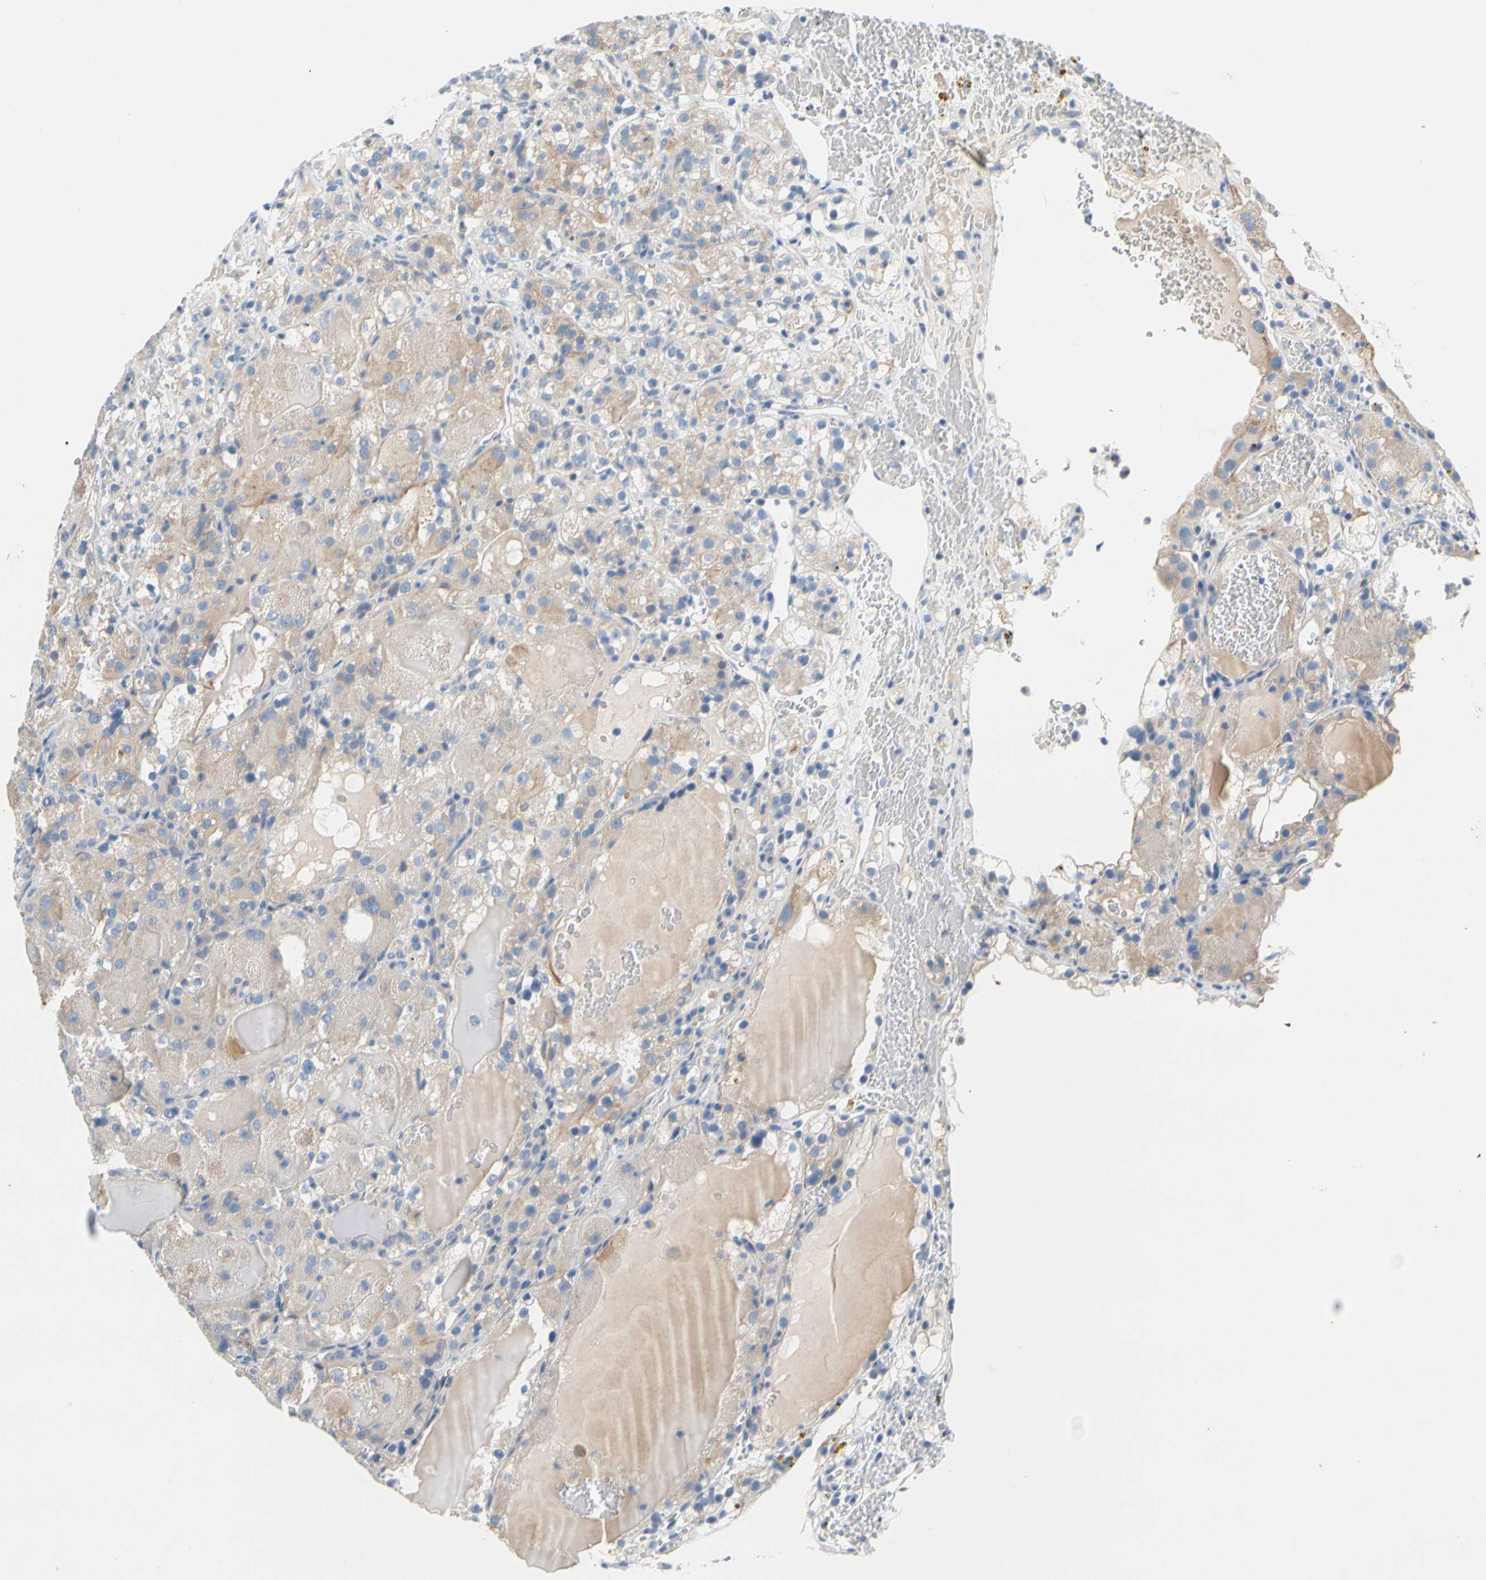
{"staining": {"intensity": "moderate", "quantity": "<25%", "location": "cytoplasmic/membranous"}, "tissue": "renal cancer", "cell_type": "Tumor cells", "image_type": "cancer", "snomed": [{"axis": "morphology", "description": "Normal tissue, NOS"}, {"axis": "morphology", "description": "Adenocarcinoma, NOS"}, {"axis": "topography", "description": "Kidney"}], "caption": "Moderate cytoplasmic/membranous protein staining is appreciated in about <25% of tumor cells in renal cancer (adenocarcinoma).", "gene": "ZNF132", "patient": {"sex": "male", "age": 61}}